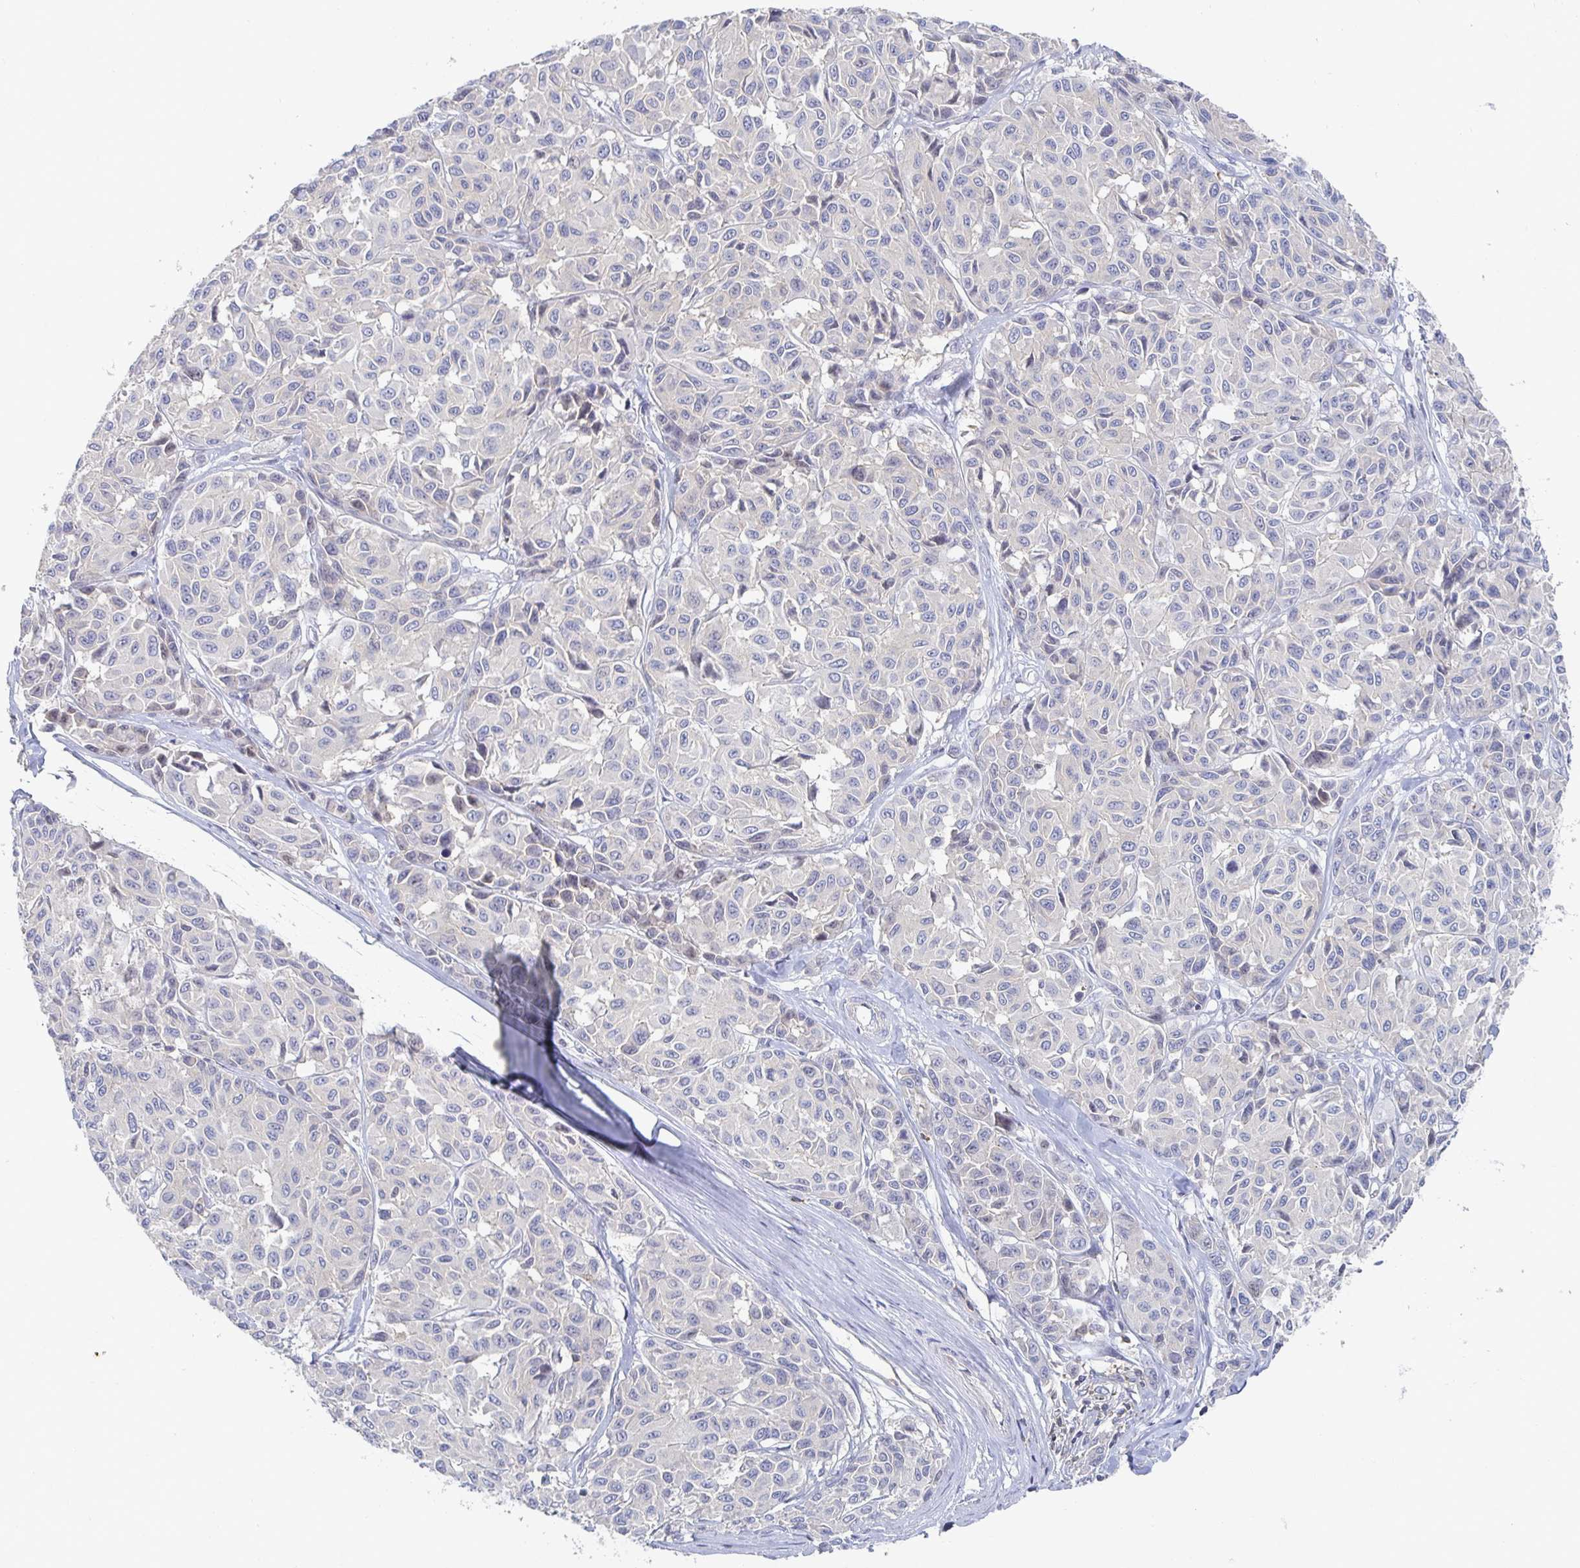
{"staining": {"intensity": "negative", "quantity": "none", "location": "none"}, "tissue": "melanoma", "cell_type": "Tumor cells", "image_type": "cancer", "snomed": [{"axis": "morphology", "description": "Malignant melanoma, NOS"}, {"axis": "topography", "description": "Skin"}], "caption": "Protein analysis of melanoma shows no significant staining in tumor cells.", "gene": "PIK3CD", "patient": {"sex": "female", "age": 66}}